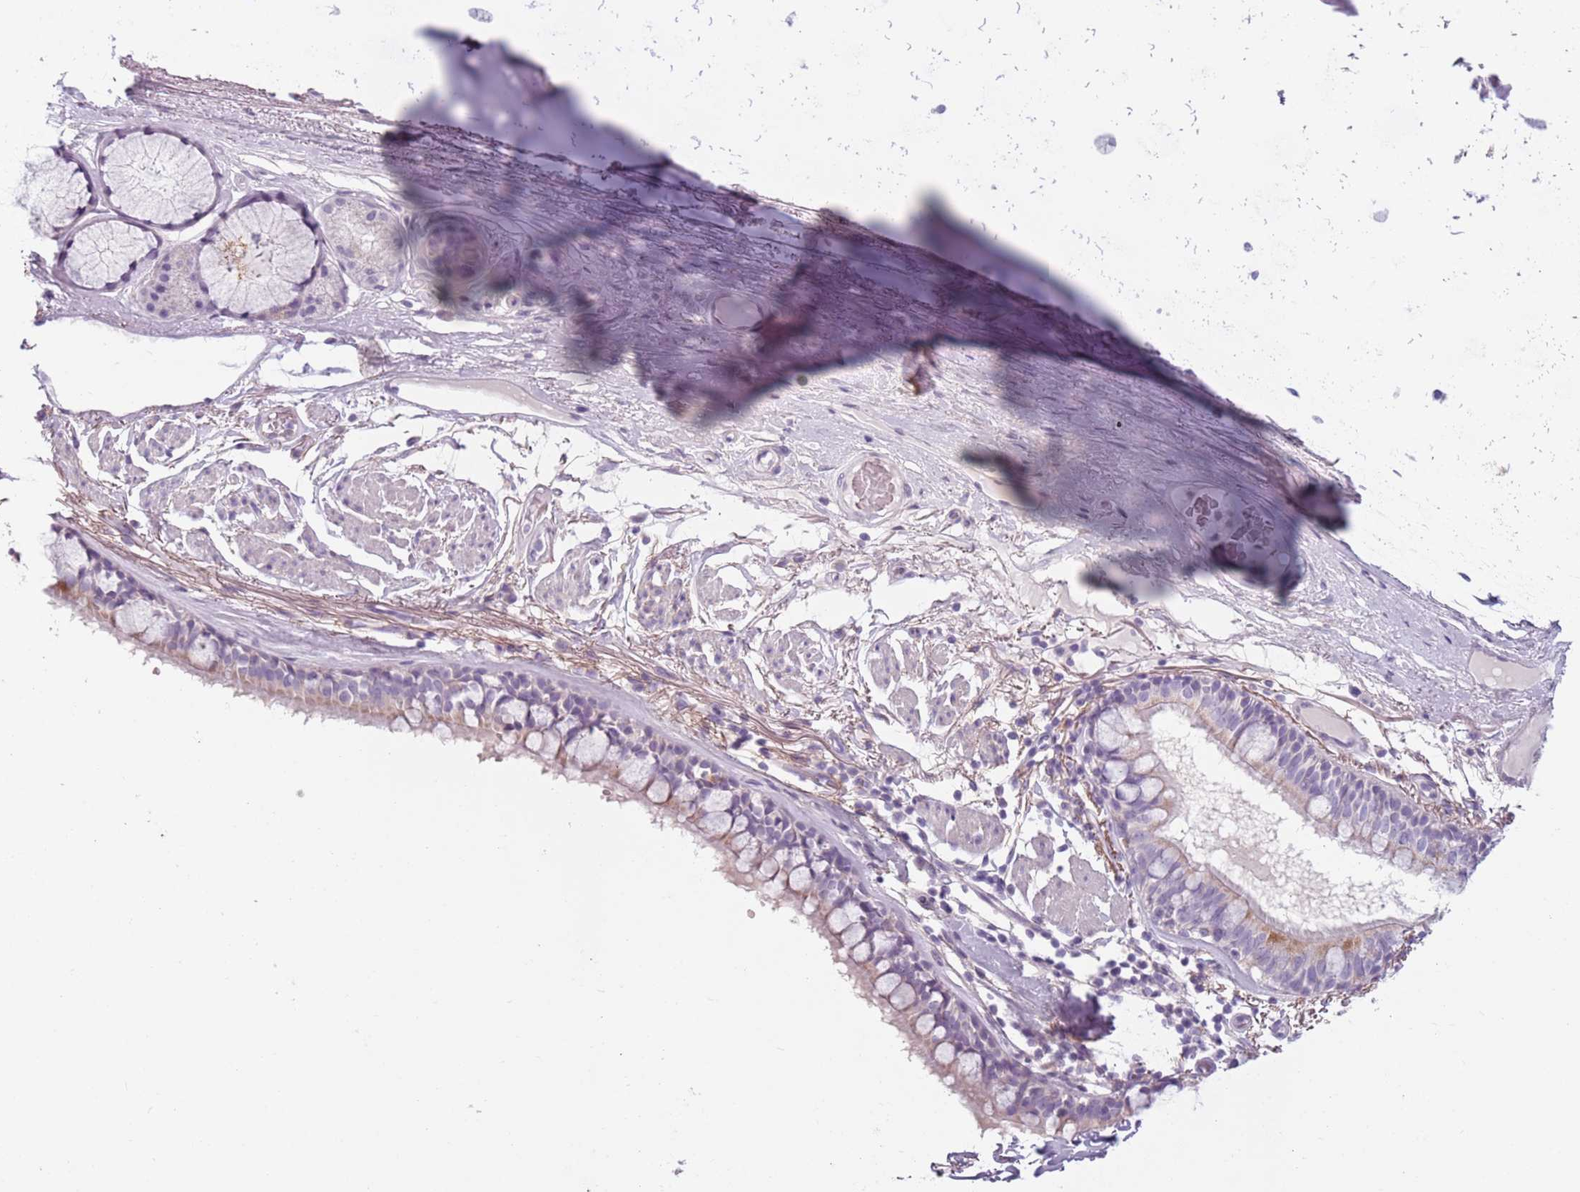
{"staining": {"intensity": "weak", "quantity": "25%-75%", "location": "cytoplasmic/membranous"}, "tissue": "bronchus", "cell_type": "Respiratory epithelial cells", "image_type": "normal", "snomed": [{"axis": "morphology", "description": "Normal tissue, NOS"}, {"axis": "topography", "description": "Bronchus"}], "caption": "An image showing weak cytoplasmic/membranous staining in about 25%-75% of respiratory epithelial cells in unremarkable bronchus, as visualized by brown immunohistochemical staining.", "gene": "MEGF8", "patient": {"sex": "male", "age": 70}}